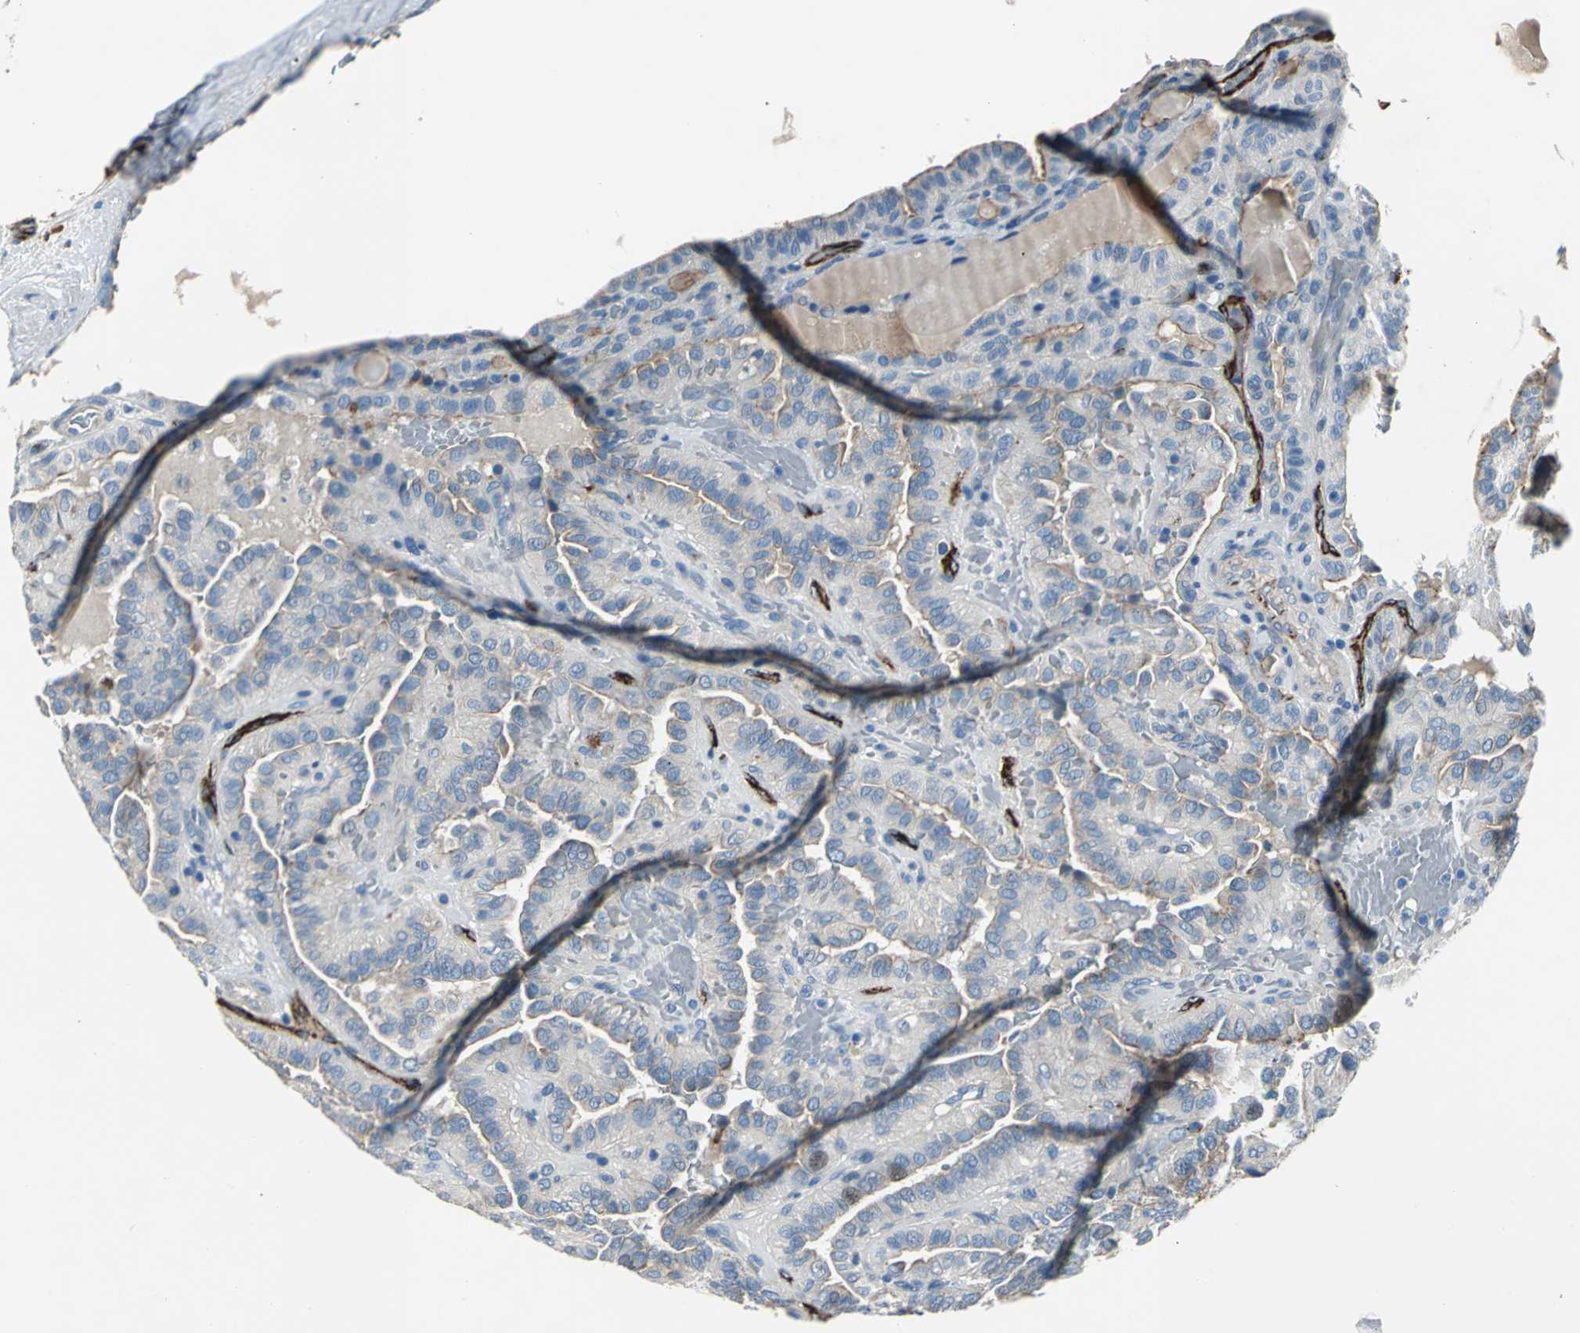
{"staining": {"intensity": "moderate", "quantity": "25%-75%", "location": "cytoplasmic/membranous"}, "tissue": "thyroid cancer", "cell_type": "Tumor cells", "image_type": "cancer", "snomed": [{"axis": "morphology", "description": "Papillary adenocarcinoma, NOS"}, {"axis": "topography", "description": "Thyroid gland"}], "caption": "Thyroid cancer (papillary adenocarcinoma) was stained to show a protein in brown. There is medium levels of moderate cytoplasmic/membranous staining in approximately 25%-75% of tumor cells.", "gene": "SELP", "patient": {"sex": "male", "age": 77}}